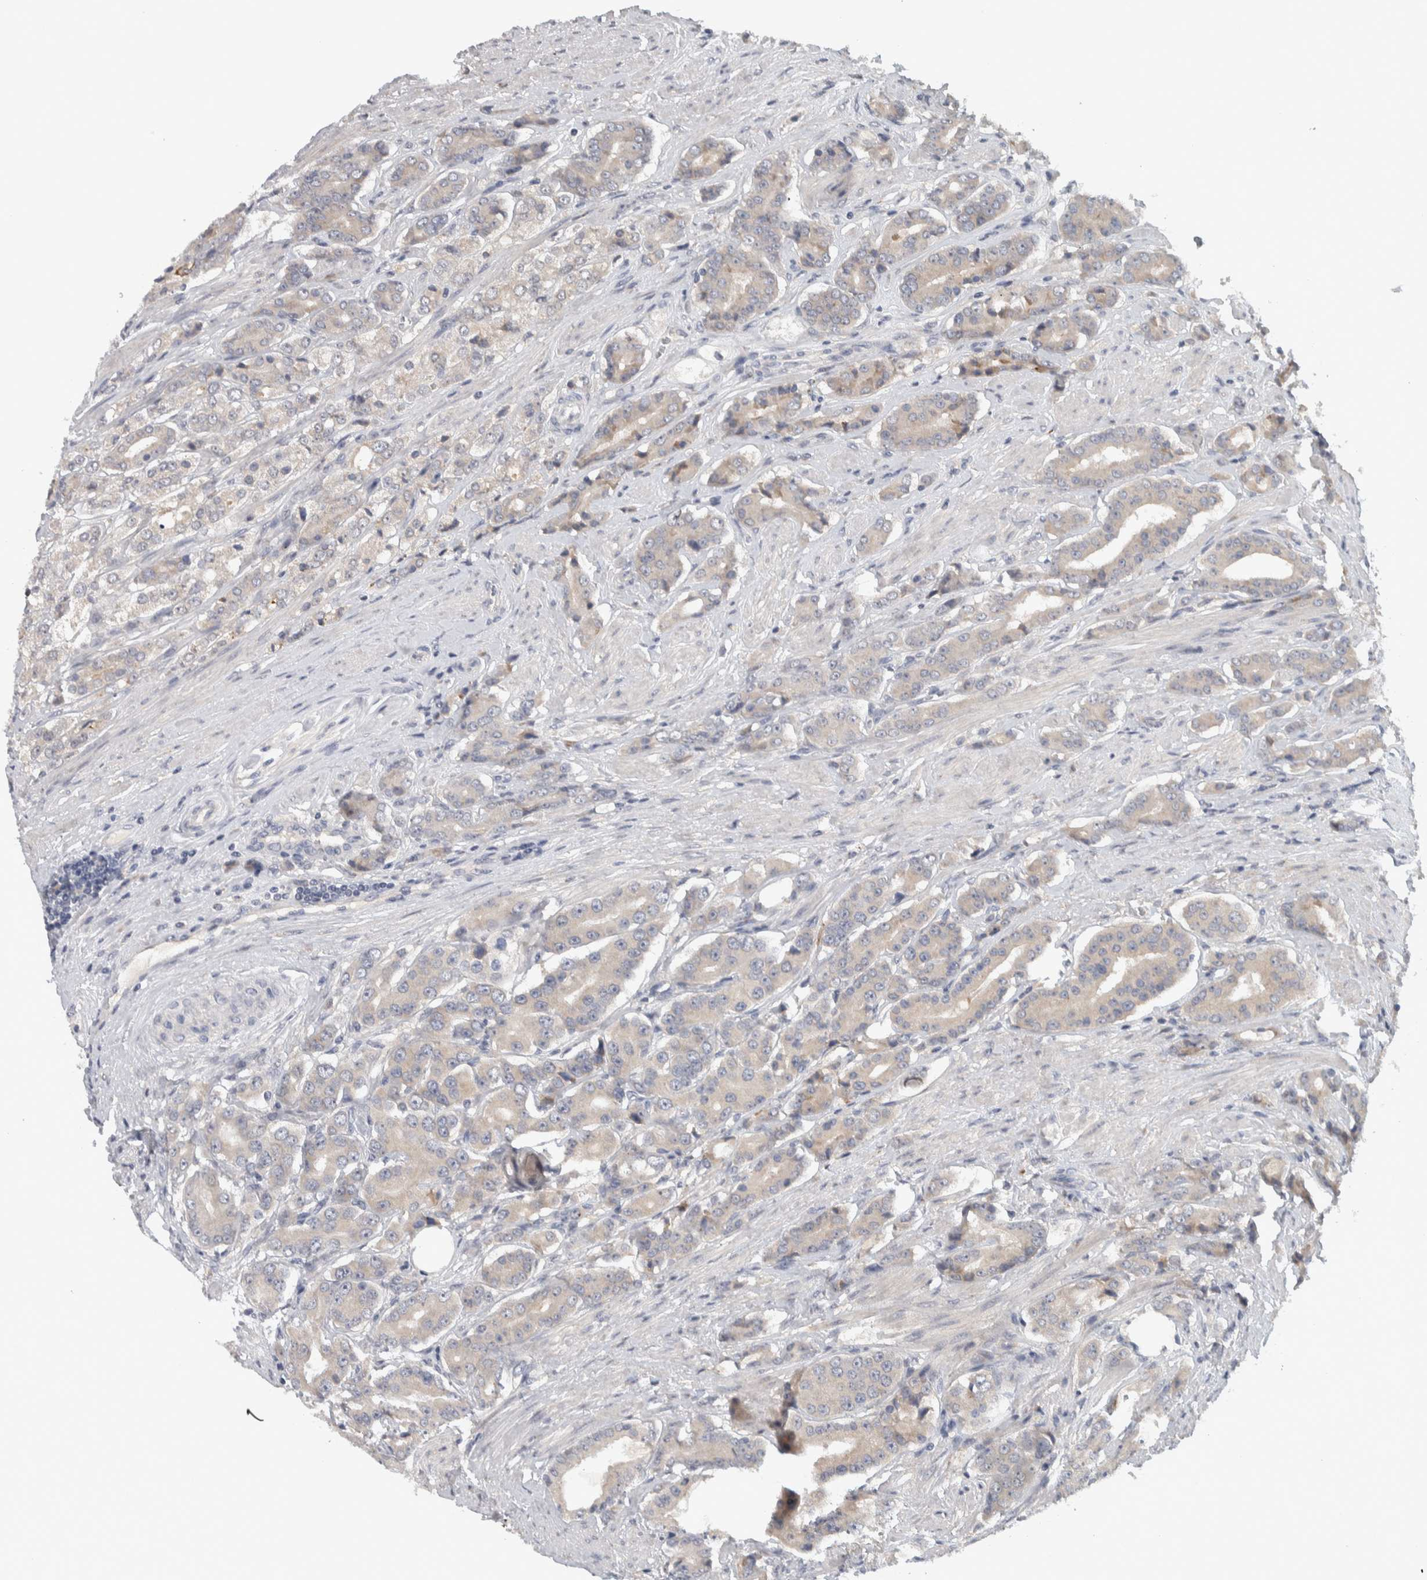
{"staining": {"intensity": "weak", "quantity": "<25%", "location": "cytoplasmic/membranous"}, "tissue": "prostate cancer", "cell_type": "Tumor cells", "image_type": "cancer", "snomed": [{"axis": "morphology", "description": "Adenocarcinoma, High grade"}, {"axis": "topography", "description": "Prostate"}], "caption": "Immunohistochemistry (IHC) image of human prostate high-grade adenocarcinoma stained for a protein (brown), which demonstrates no positivity in tumor cells.", "gene": "ADPRM", "patient": {"sex": "male", "age": 71}}